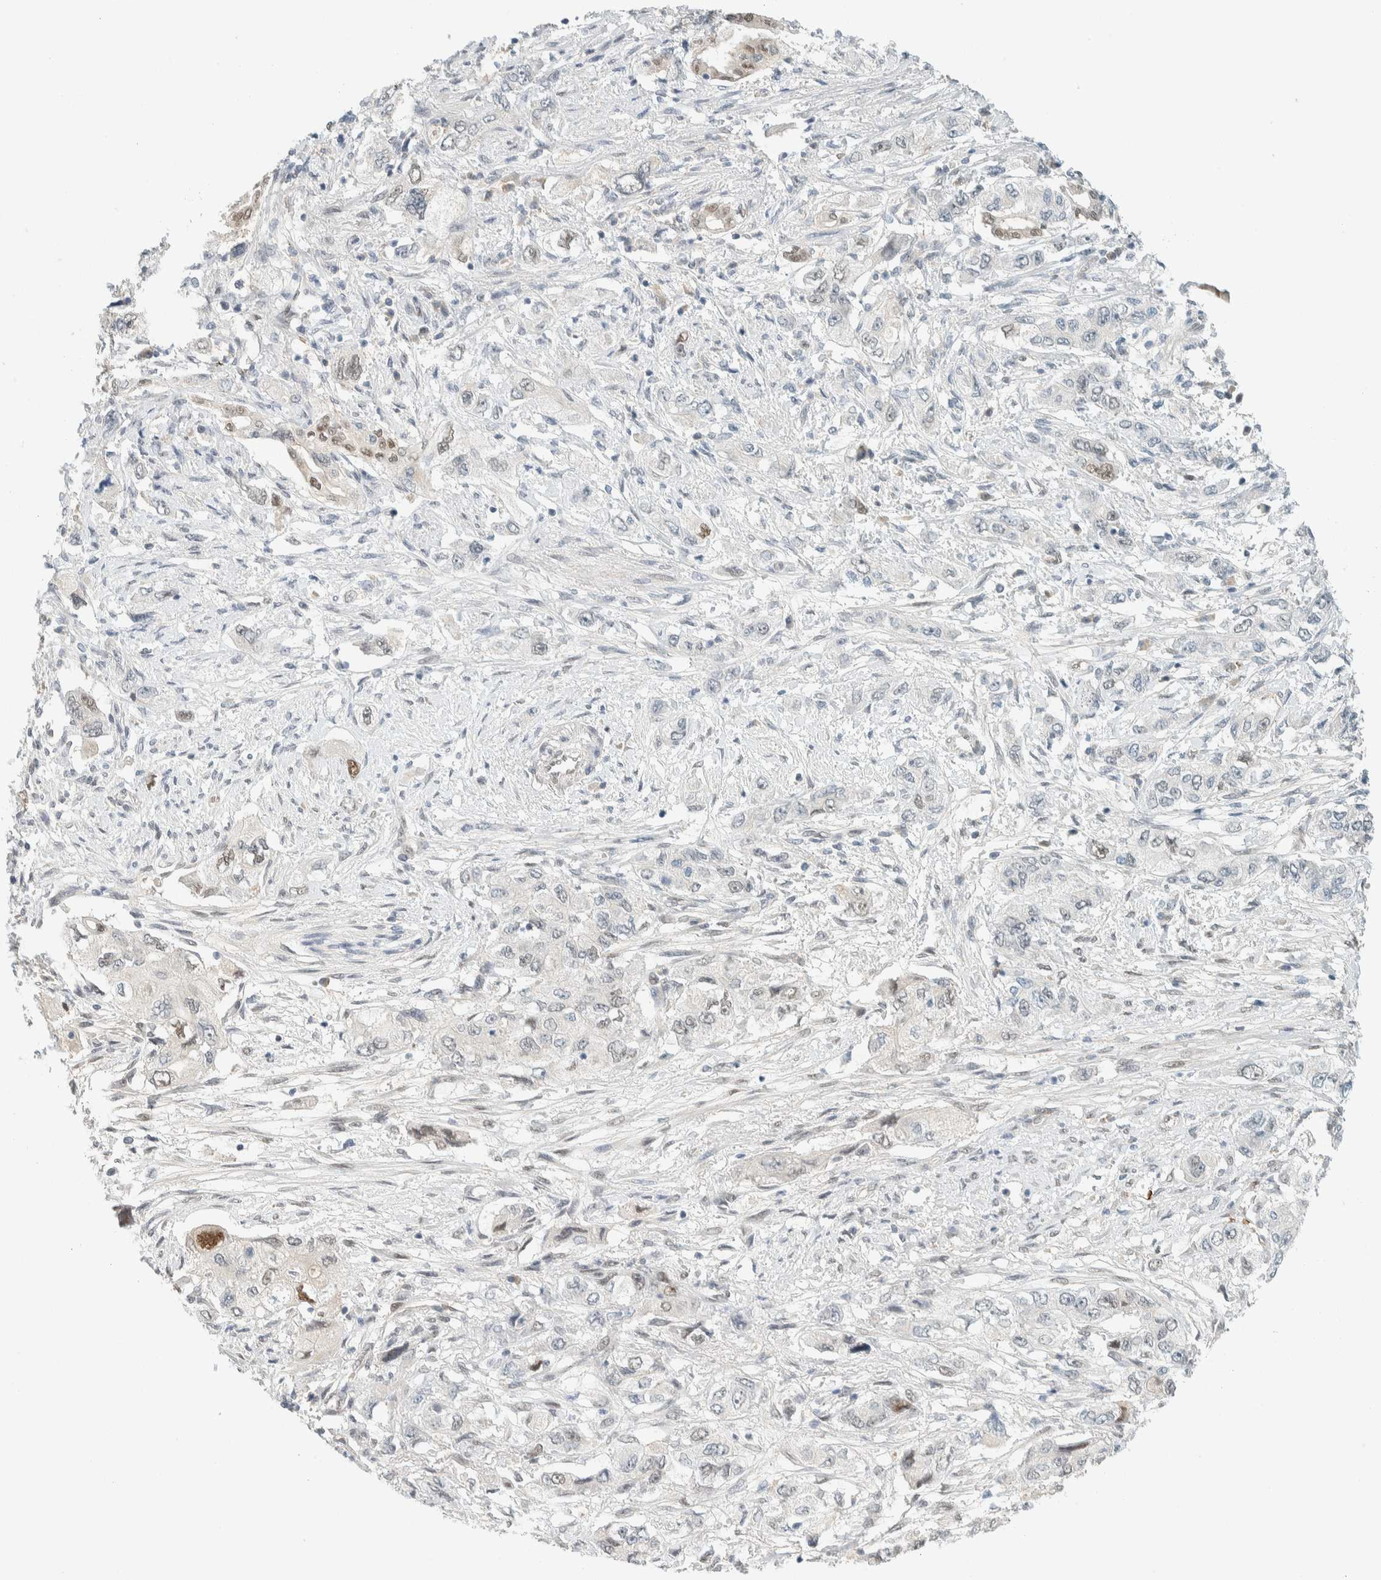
{"staining": {"intensity": "moderate", "quantity": "<25%", "location": "nuclear"}, "tissue": "pancreatic cancer", "cell_type": "Tumor cells", "image_type": "cancer", "snomed": [{"axis": "morphology", "description": "Adenocarcinoma, NOS"}, {"axis": "topography", "description": "Pancreas"}], "caption": "A low amount of moderate nuclear staining is identified in about <25% of tumor cells in pancreatic cancer (adenocarcinoma) tissue.", "gene": "TSTD2", "patient": {"sex": "female", "age": 73}}